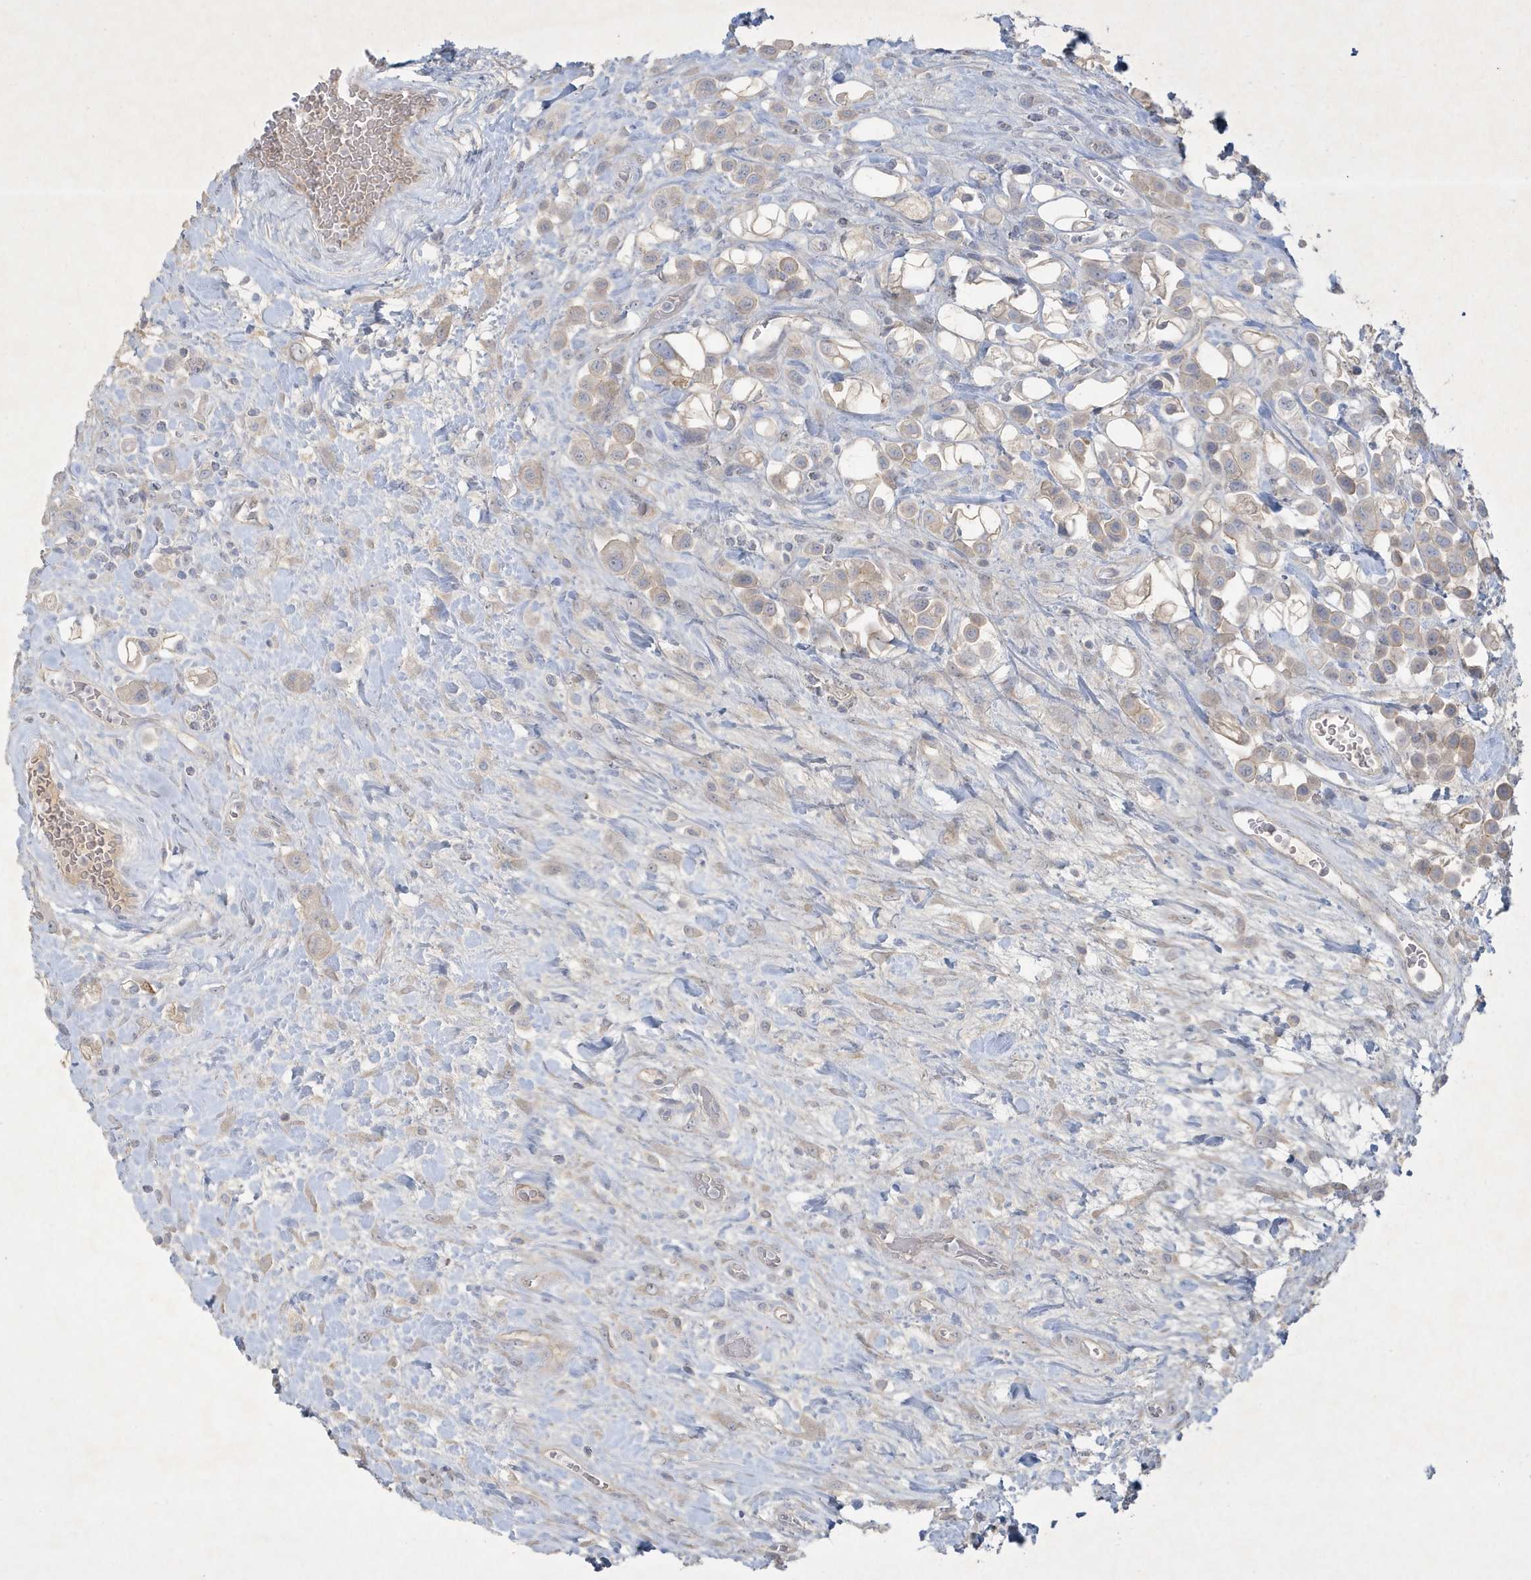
{"staining": {"intensity": "weak", "quantity": "<25%", "location": "cytoplasmic/membranous"}, "tissue": "urothelial cancer", "cell_type": "Tumor cells", "image_type": "cancer", "snomed": [{"axis": "morphology", "description": "Urothelial carcinoma, High grade"}, {"axis": "topography", "description": "Urinary bladder"}], "caption": "There is no significant positivity in tumor cells of urothelial cancer.", "gene": "CCDC24", "patient": {"sex": "male", "age": 50}}